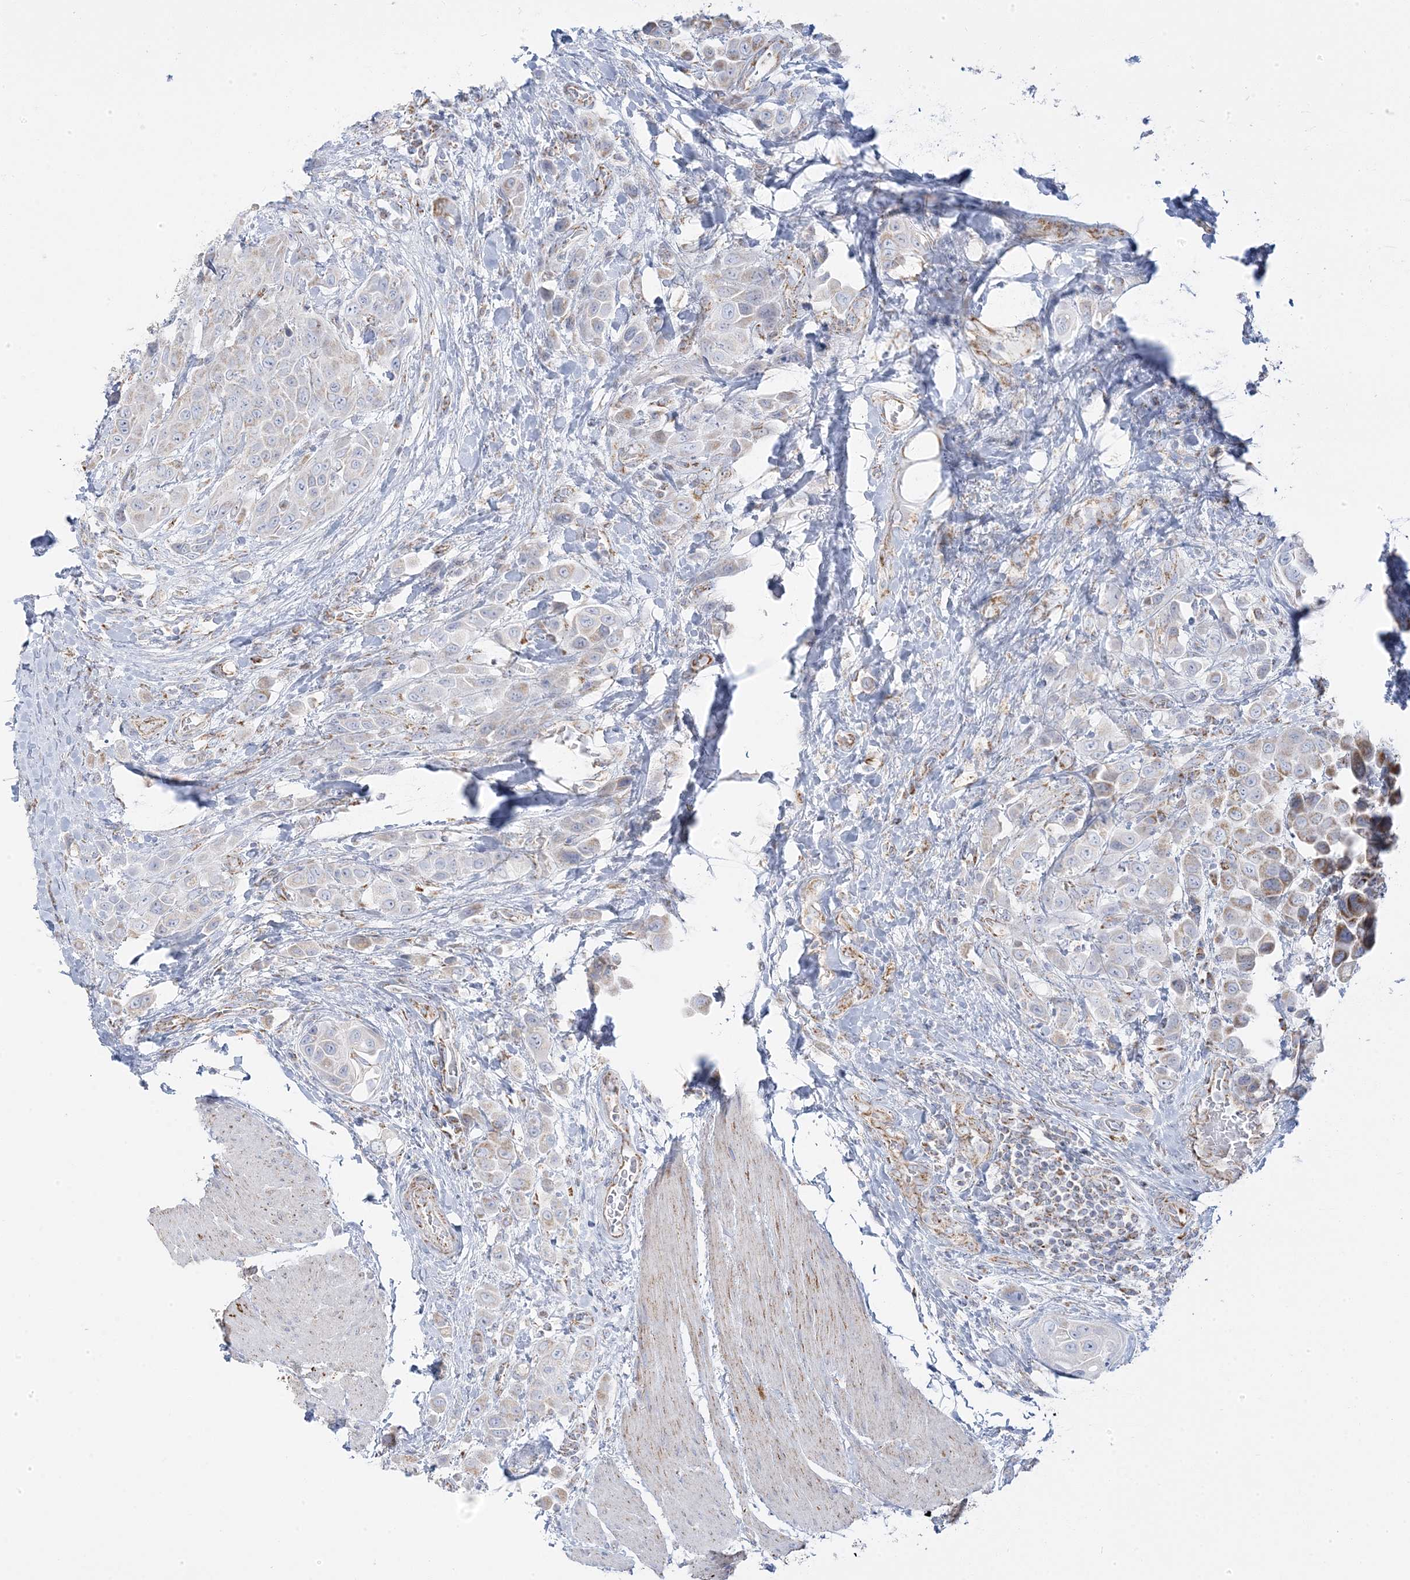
{"staining": {"intensity": "weak", "quantity": "<25%", "location": "cytoplasmic/membranous"}, "tissue": "urothelial cancer", "cell_type": "Tumor cells", "image_type": "cancer", "snomed": [{"axis": "morphology", "description": "Urothelial carcinoma, High grade"}, {"axis": "topography", "description": "Urinary bladder"}], "caption": "Immunohistochemical staining of human urothelial cancer demonstrates no significant staining in tumor cells.", "gene": "PCCB", "patient": {"sex": "male", "age": 50}}